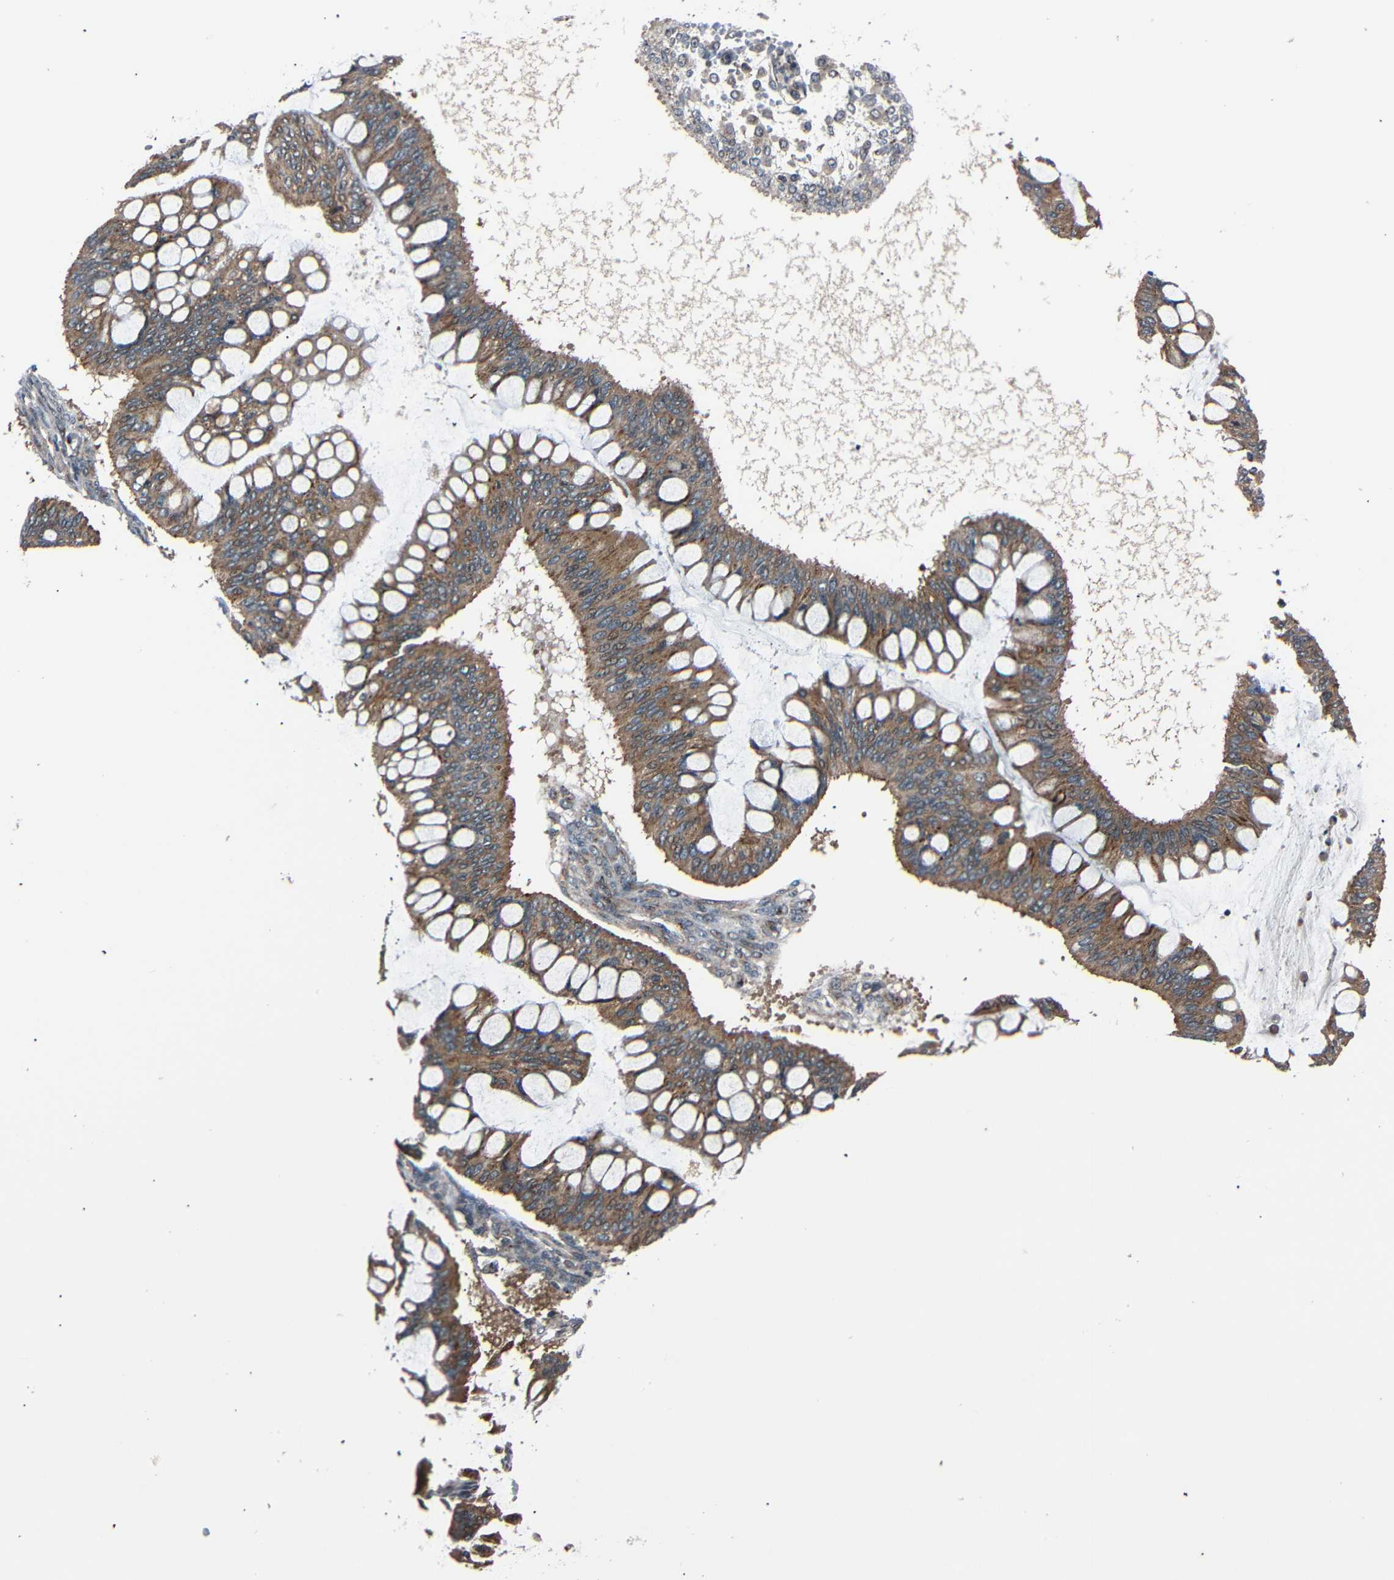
{"staining": {"intensity": "moderate", "quantity": ">75%", "location": "cytoplasmic/membranous"}, "tissue": "ovarian cancer", "cell_type": "Tumor cells", "image_type": "cancer", "snomed": [{"axis": "morphology", "description": "Cystadenocarcinoma, mucinous, NOS"}, {"axis": "topography", "description": "Ovary"}], "caption": "High-magnification brightfield microscopy of ovarian mucinous cystadenocarcinoma stained with DAB (3,3'-diaminobenzidine) (brown) and counterstained with hematoxylin (blue). tumor cells exhibit moderate cytoplasmic/membranous staining is present in about>75% of cells. (DAB (3,3'-diaminobenzidine) = brown stain, brightfield microscopy at high magnification).", "gene": "AKAP9", "patient": {"sex": "female", "age": 73}}